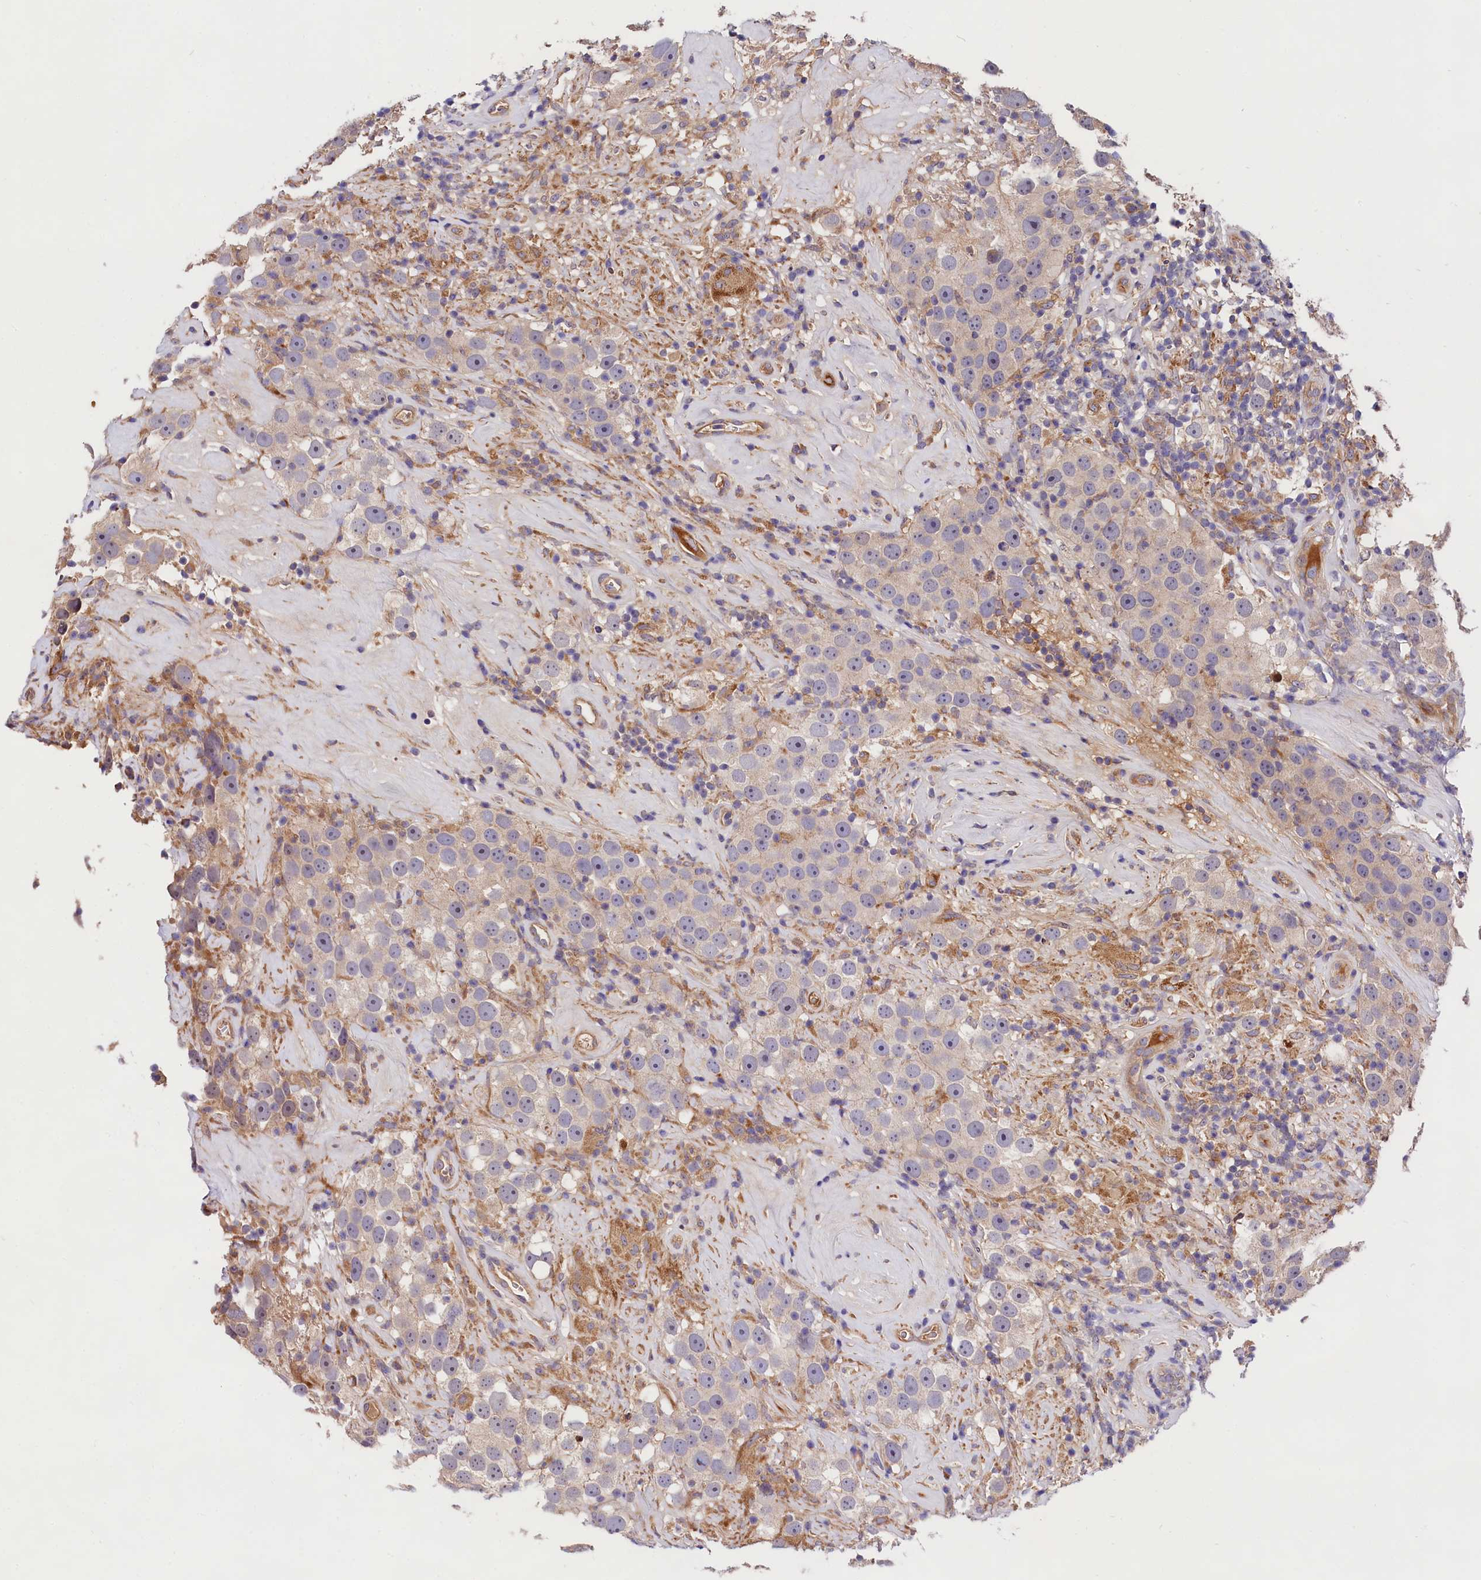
{"staining": {"intensity": "negative", "quantity": "none", "location": "none"}, "tissue": "testis cancer", "cell_type": "Tumor cells", "image_type": "cancer", "snomed": [{"axis": "morphology", "description": "Seminoma, NOS"}, {"axis": "topography", "description": "Testis"}], "caption": "The histopathology image demonstrates no staining of tumor cells in testis cancer. The staining is performed using DAB (3,3'-diaminobenzidine) brown chromogen with nuclei counter-stained in using hematoxylin.", "gene": "SPG11", "patient": {"sex": "male", "age": 49}}